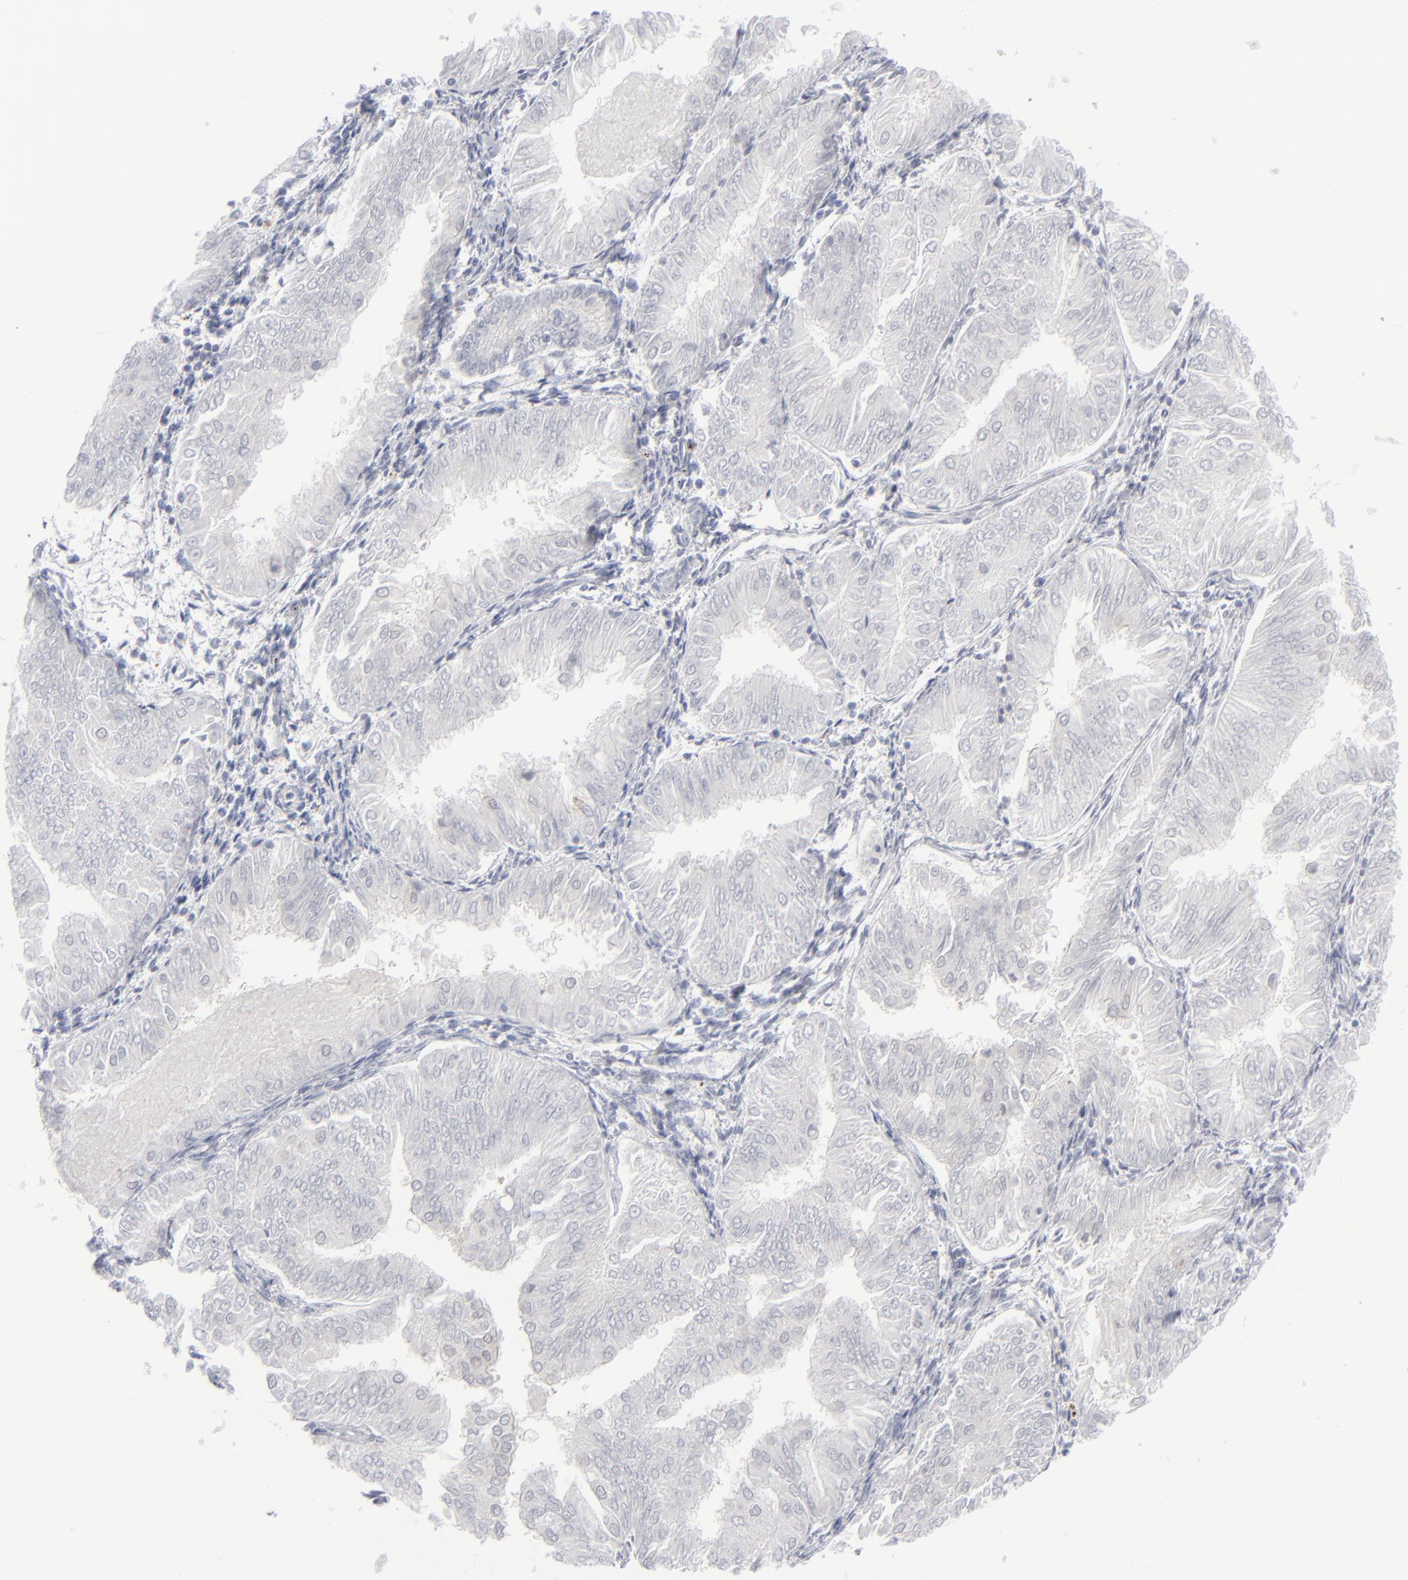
{"staining": {"intensity": "negative", "quantity": "none", "location": "none"}, "tissue": "endometrial cancer", "cell_type": "Tumor cells", "image_type": "cancer", "snomed": [{"axis": "morphology", "description": "Adenocarcinoma, NOS"}, {"axis": "topography", "description": "Endometrium"}], "caption": "The IHC micrograph has no significant positivity in tumor cells of endometrial cancer (adenocarcinoma) tissue.", "gene": "MSLN", "patient": {"sex": "female", "age": 53}}